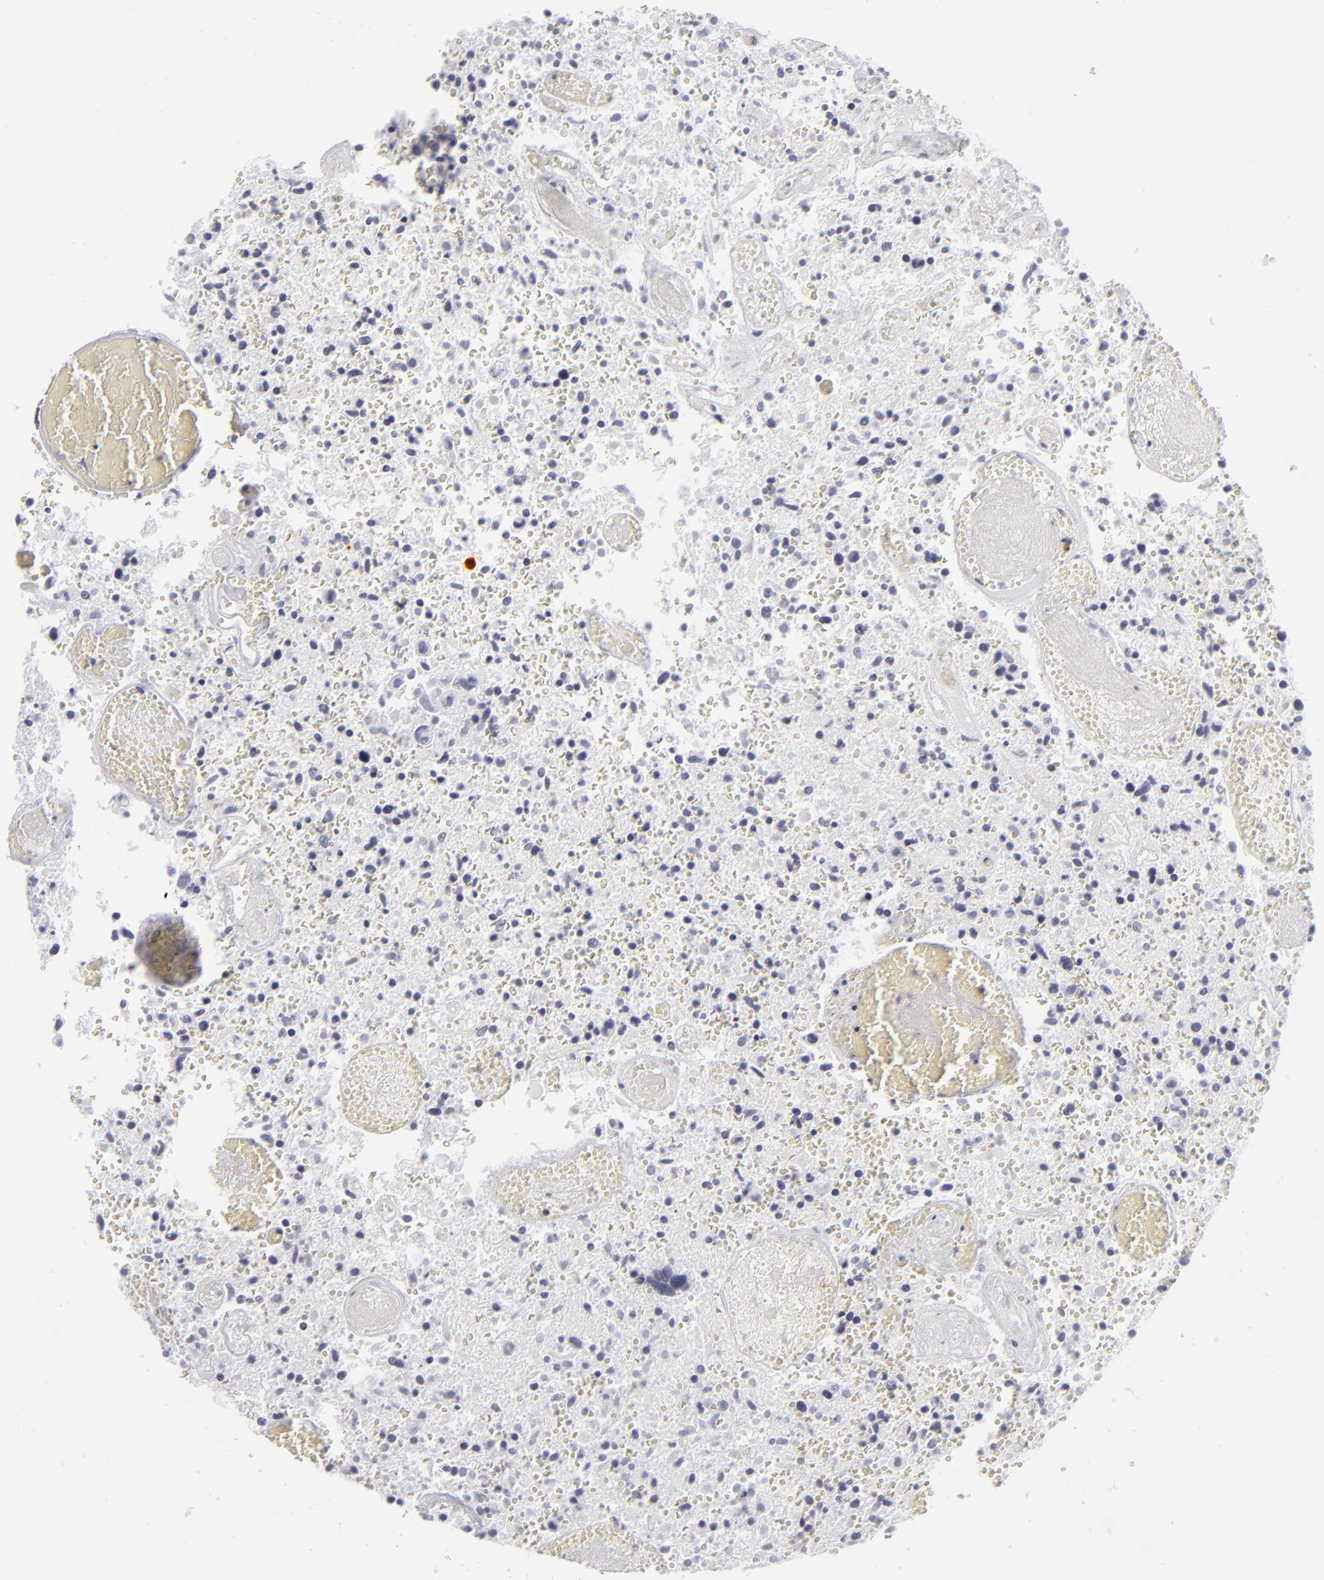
{"staining": {"intensity": "negative", "quantity": "none", "location": "none"}, "tissue": "glioma", "cell_type": "Tumor cells", "image_type": "cancer", "snomed": [{"axis": "morphology", "description": "Glioma, malignant, High grade"}, {"axis": "topography", "description": "Brain"}], "caption": "DAB immunohistochemical staining of human malignant glioma (high-grade) reveals no significant staining in tumor cells.", "gene": "CD7", "patient": {"sex": "male", "age": 72}}